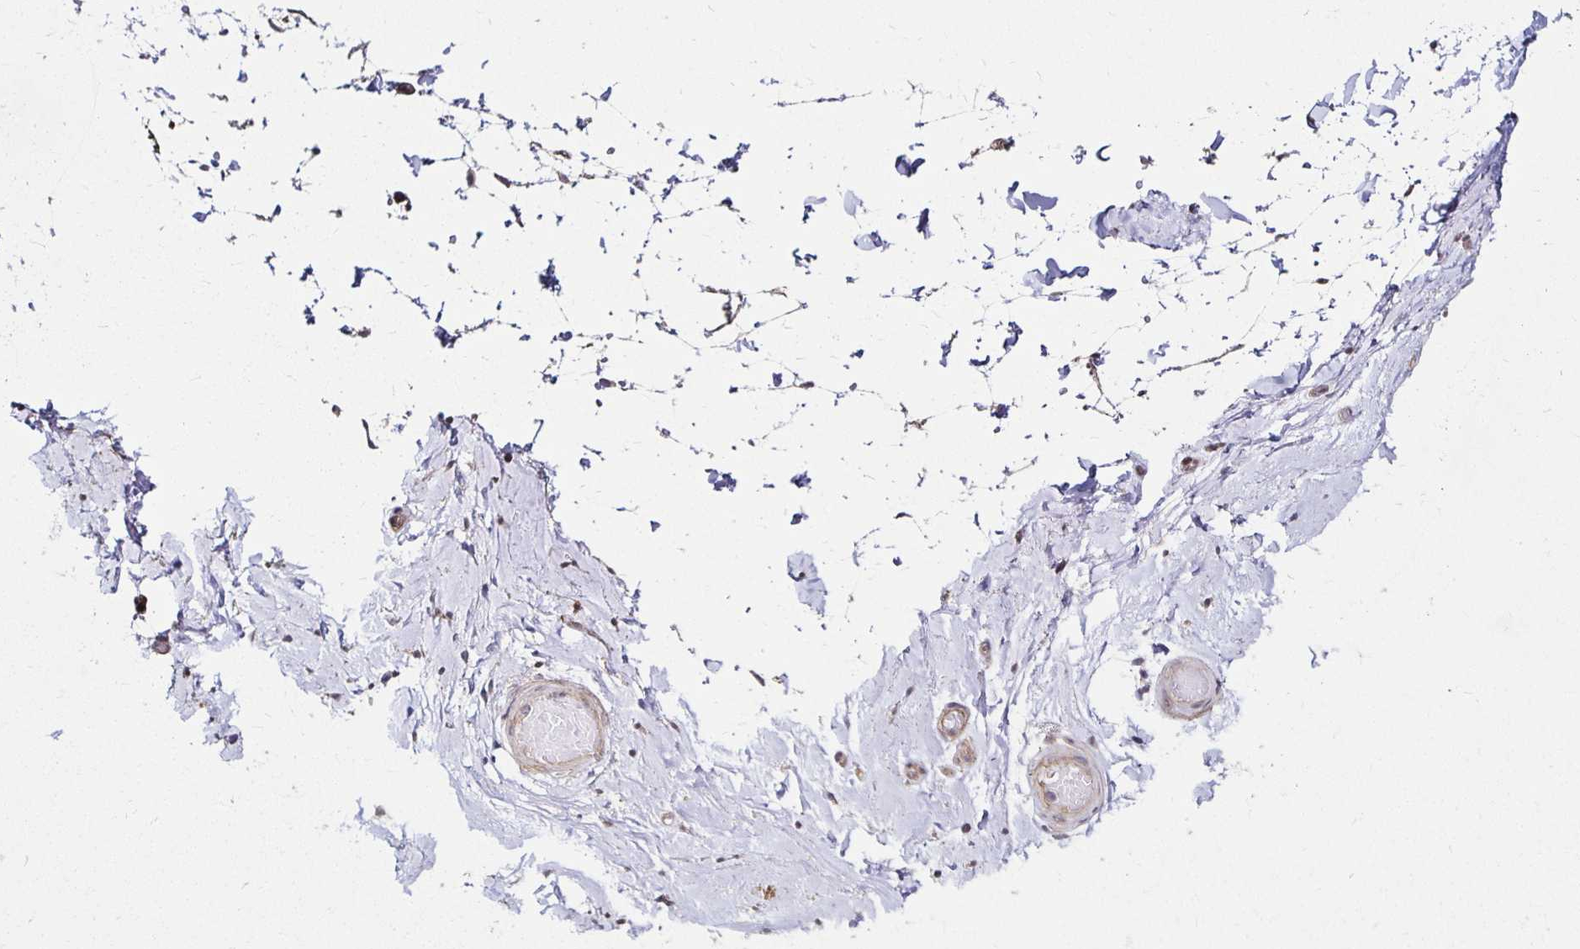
{"staining": {"intensity": "negative", "quantity": "none", "location": "none"}, "tissue": "adipose tissue", "cell_type": "Adipocytes", "image_type": "normal", "snomed": [{"axis": "morphology", "description": "Normal tissue, NOS"}, {"axis": "topography", "description": "Epididymis, spermatic cord, NOS"}, {"axis": "topography", "description": "Epididymis"}, {"axis": "topography", "description": "Peripheral nerve tissue"}], "caption": "This is a photomicrograph of immunohistochemistry staining of benign adipose tissue, which shows no expression in adipocytes.", "gene": "ITGB1", "patient": {"sex": "male", "age": 29}}